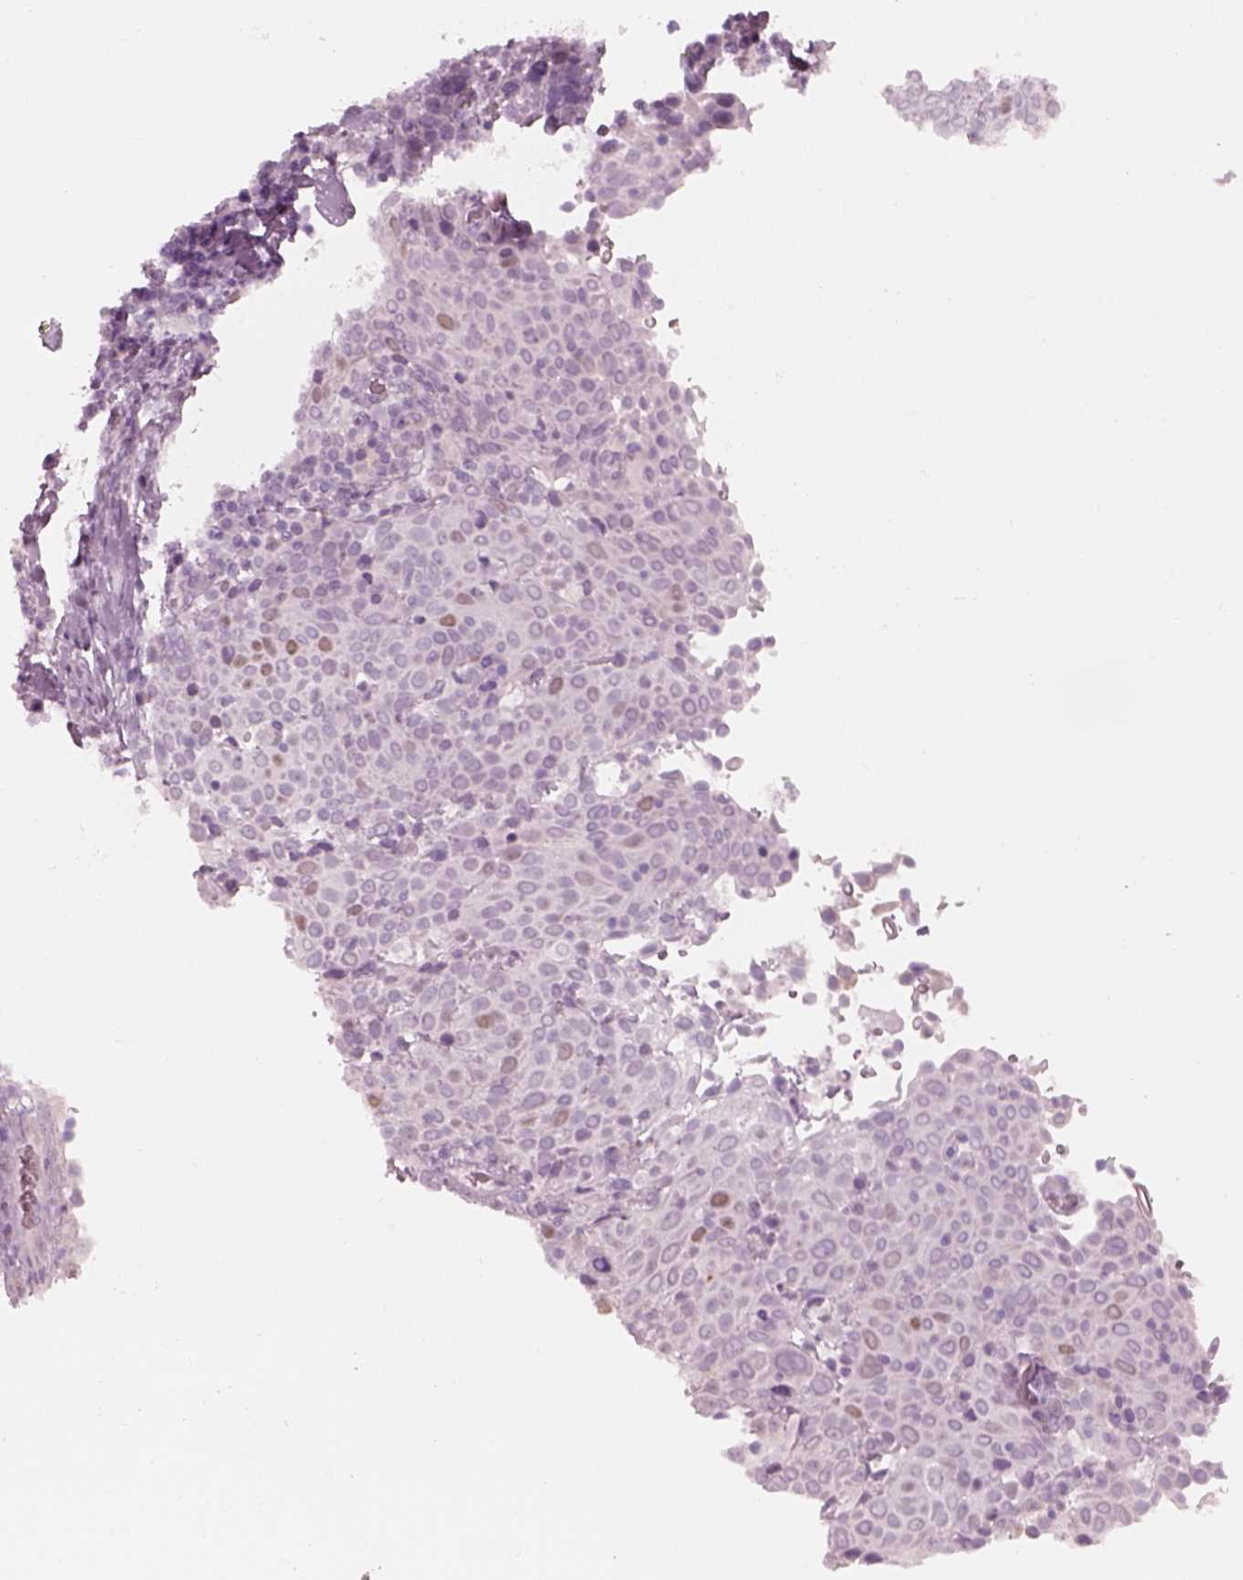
{"staining": {"intensity": "negative", "quantity": "none", "location": "none"}, "tissue": "cervical cancer", "cell_type": "Tumor cells", "image_type": "cancer", "snomed": [{"axis": "morphology", "description": "Squamous cell carcinoma, NOS"}, {"axis": "topography", "description": "Cervix"}], "caption": "DAB immunohistochemical staining of human cervical cancer shows no significant expression in tumor cells.", "gene": "KRTAP24-1", "patient": {"sex": "female", "age": 61}}